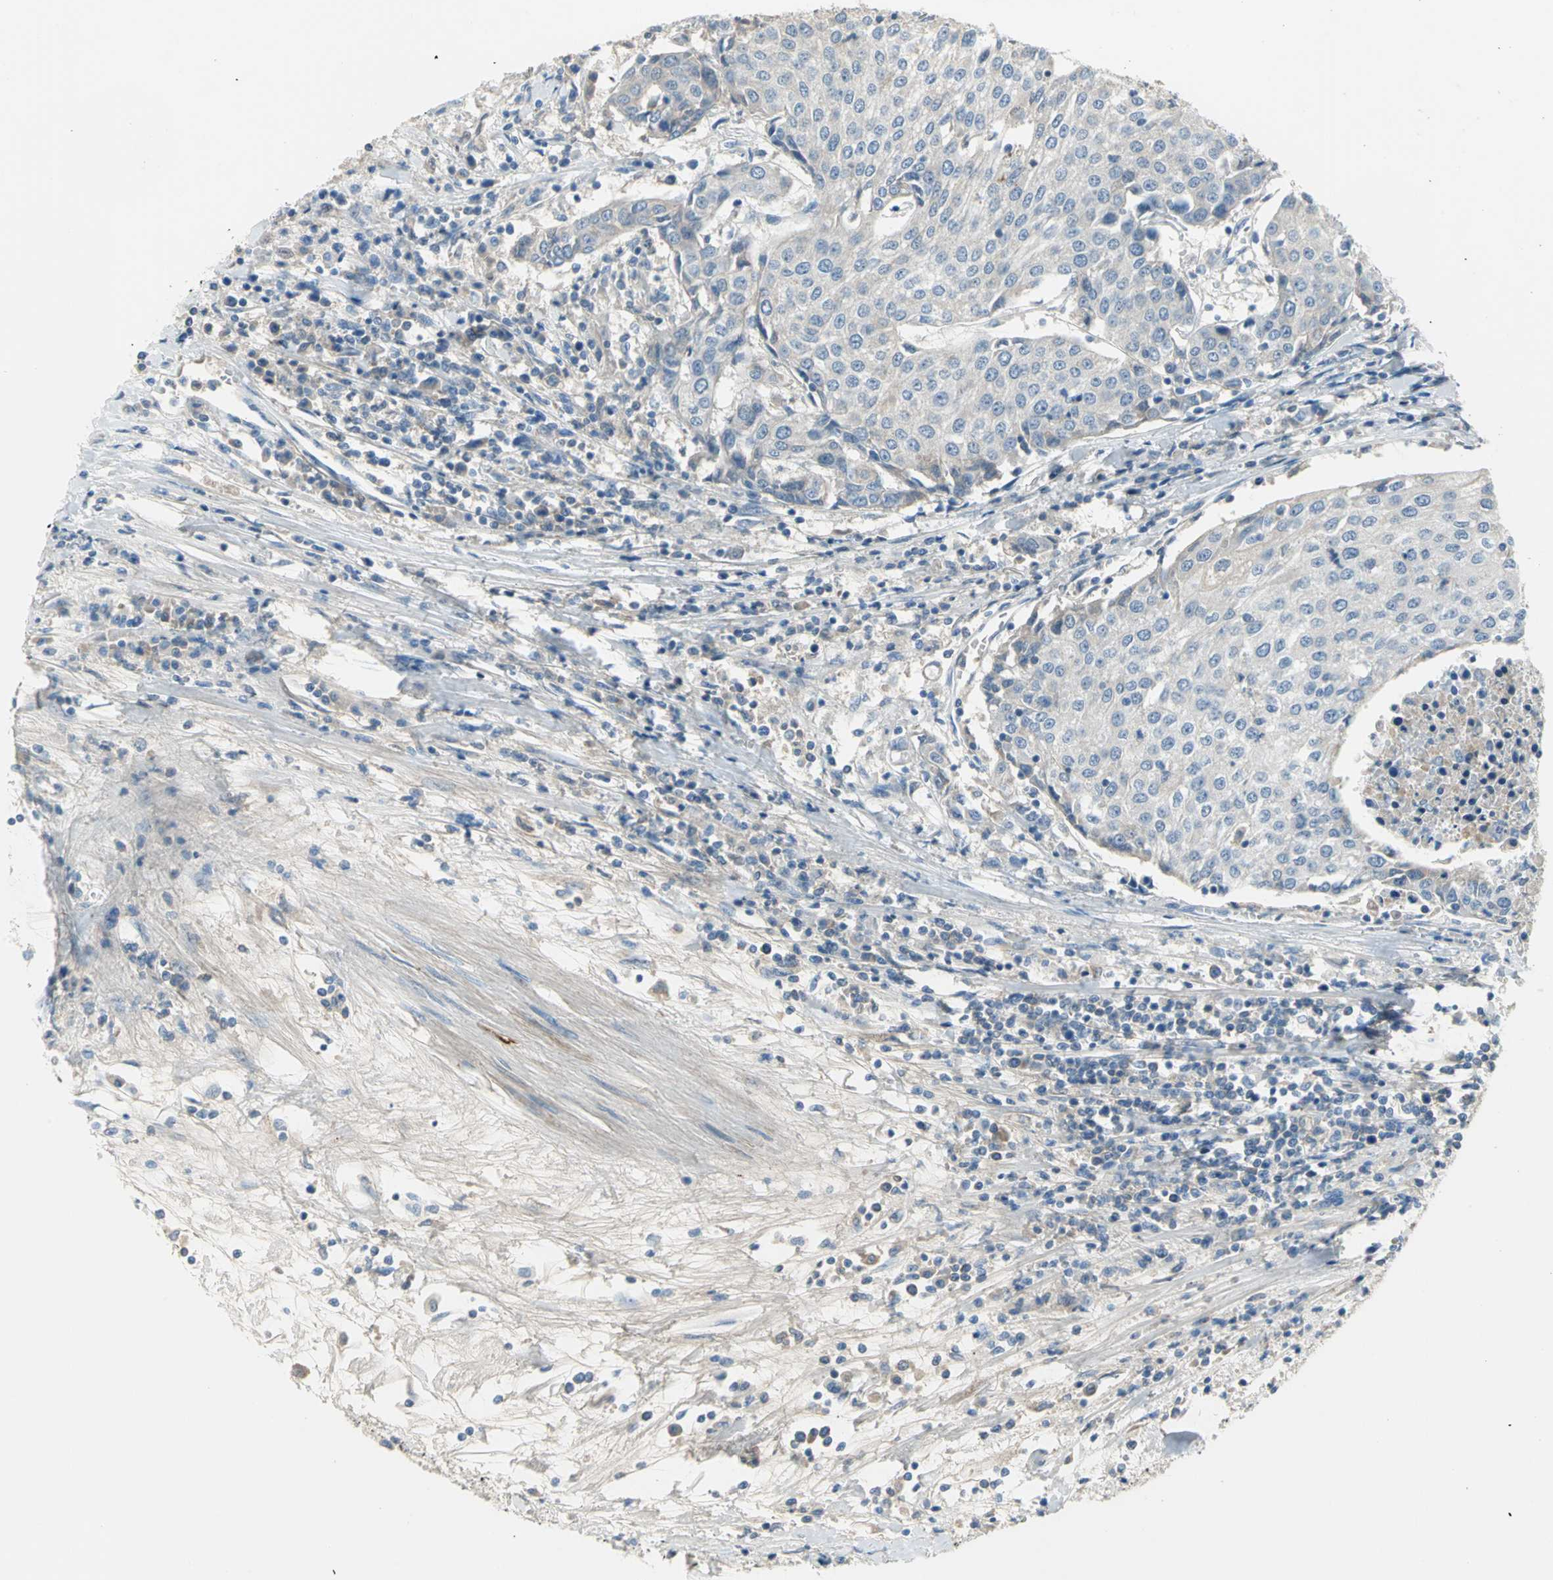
{"staining": {"intensity": "weak", "quantity": "25%-75%", "location": "cytoplasmic/membranous"}, "tissue": "urothelial cancer", "cell_type": "Tumor cells", "image_type": "cancer", "snomed": [{"axis": "morphology", "description": "Urothelial carcinoma, High grade"}, {"axis": "topography", "description": "Urinary bladder"}], "caption": "Weak cytoplasmic/membranous staining is appreciated in about 25%-75% of tumor cells in urothelial cancer.", "gene": "ZIC1", "patient": {"sex": "female", "age": 85}}